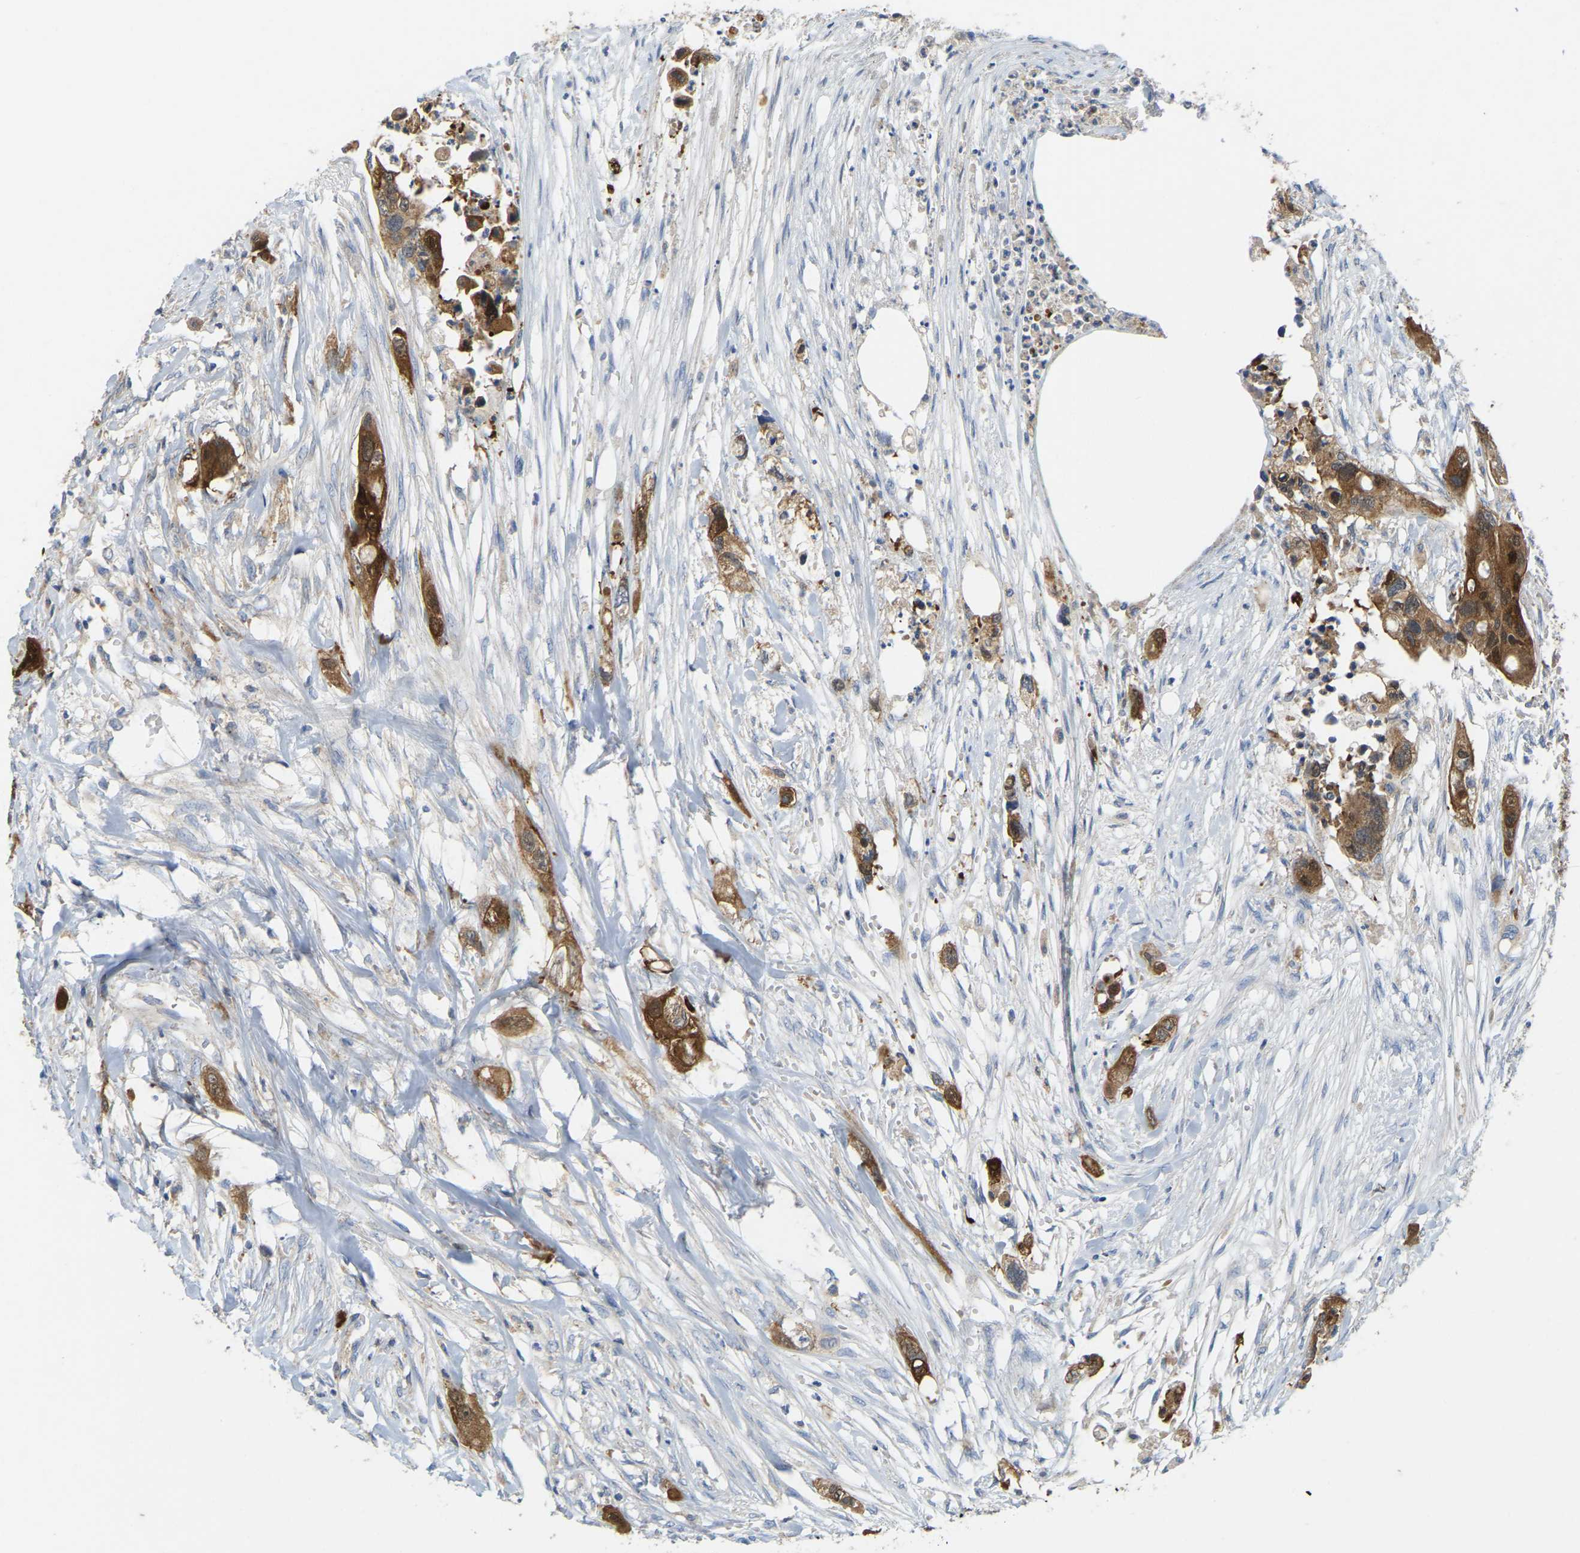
{"staining": {"intensity": "strong", "quantity": ">75%", "location": "cytoplasmic/membranous"}, "tissue": "colorectal cancer", "cell_type": "Tumor cells", "image_type": "cancer", "snomed": [{"axis": "morphology", "description": "Adenocarcinoma, NOS"}, {"axis": "topography", "description": "Colon"}], "caption": "IHC (DAB (3,3'-diaminobenzidine)) staining of human adenocarcinoma (colorectal) displays strong cytoplasmic/membranous protein staining in about >75% of tumor cells.", "gene": "SERPINB5", "patient": {"sex": "female", "age": 57}}